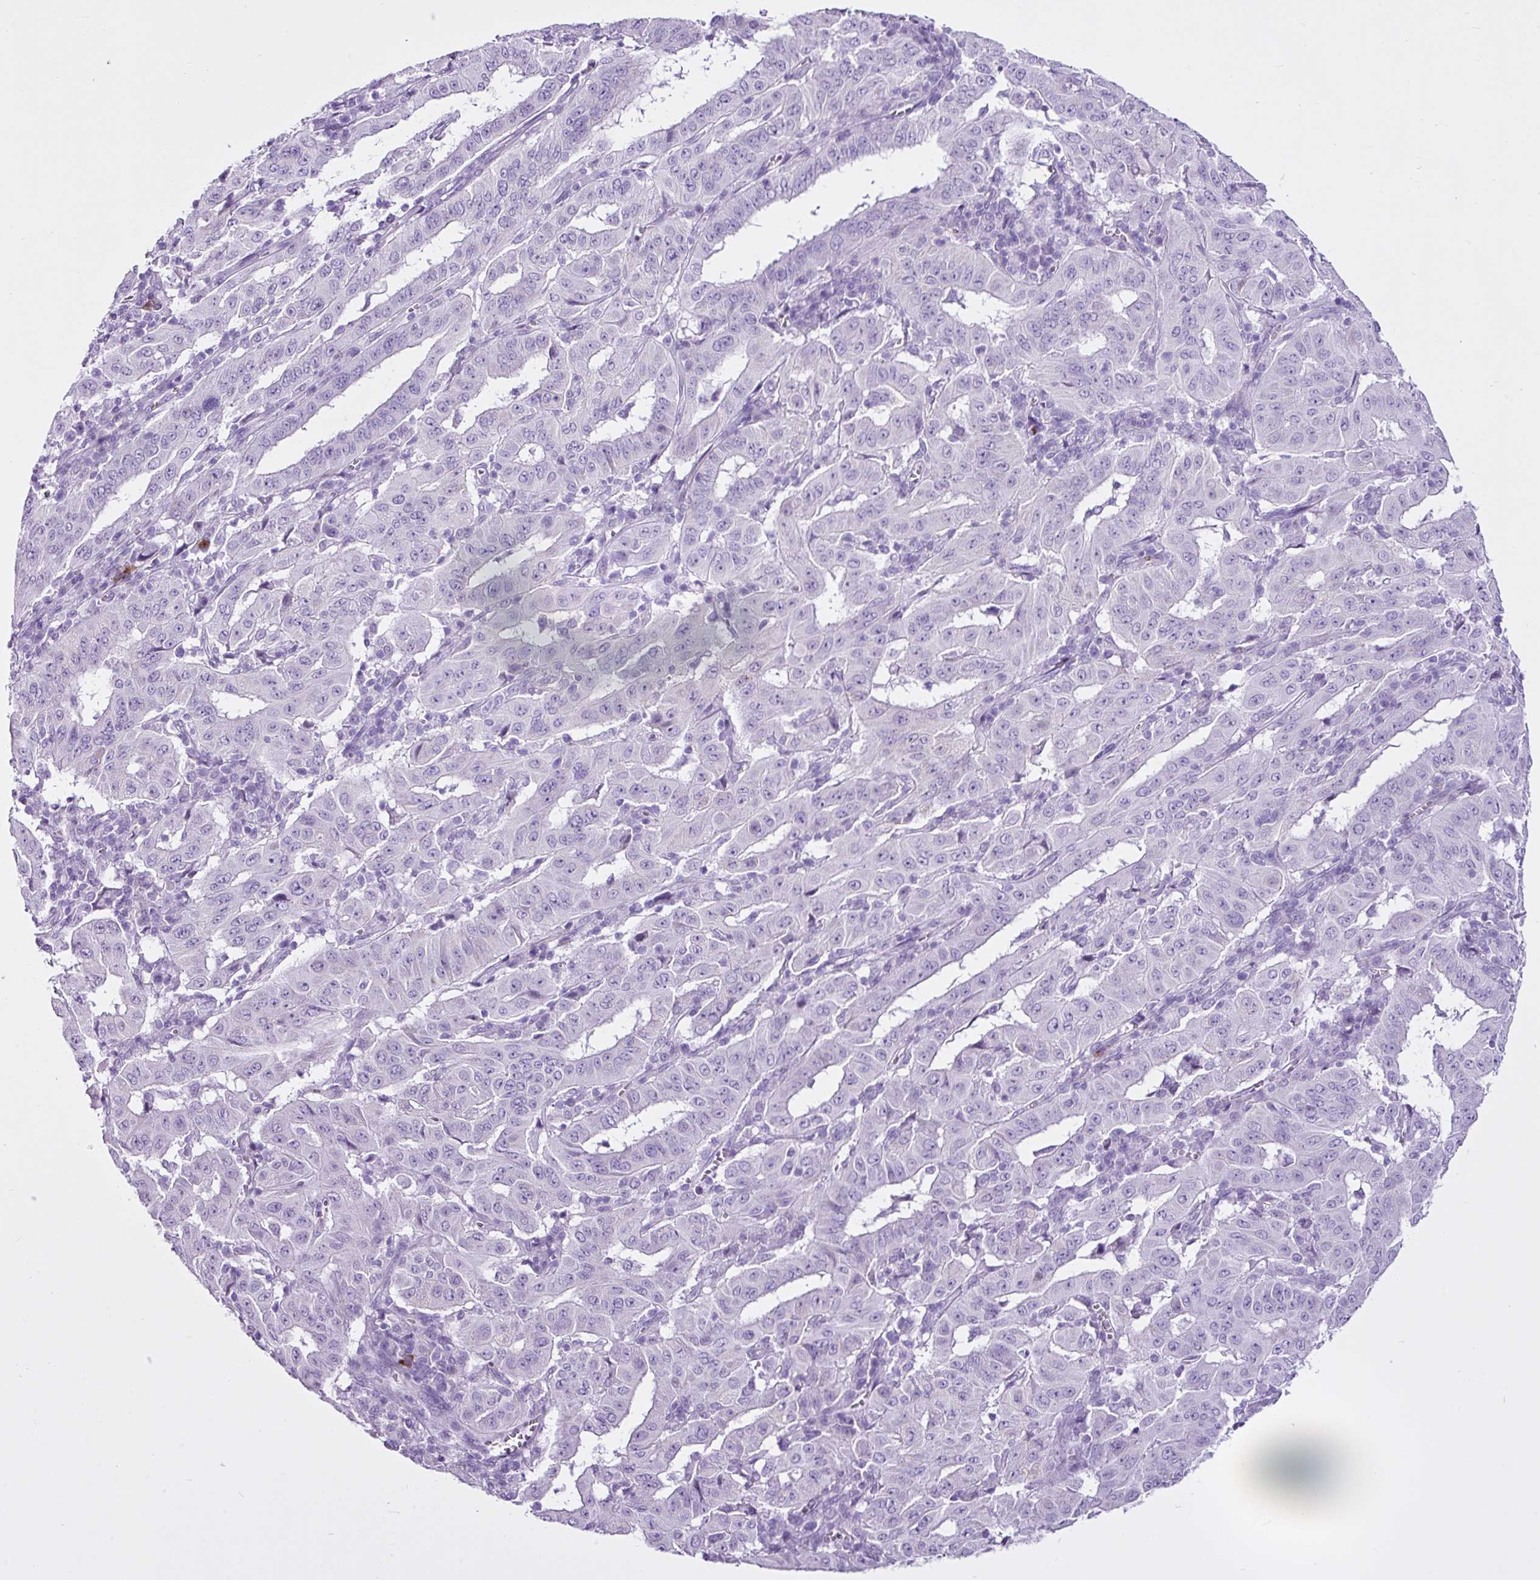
{"staining": {"intensity": "negative", "quantity": "none", "location": "none"}, "tissue": "pancreatic cancer", "cell_type": "Tumor cells", "image_type": "cancer", "snomed": [{"axis": "morphology", "description": "Adenocarcinoma, NOS"}, {"axis": "topography", "description": "Pancreas"}], "caption": "Tumor cells are negative for protein expression in human adenocarcinoma (pancreatic).", "gene": "LILRB4", "patient": {"sex": "male", "age": 63}}